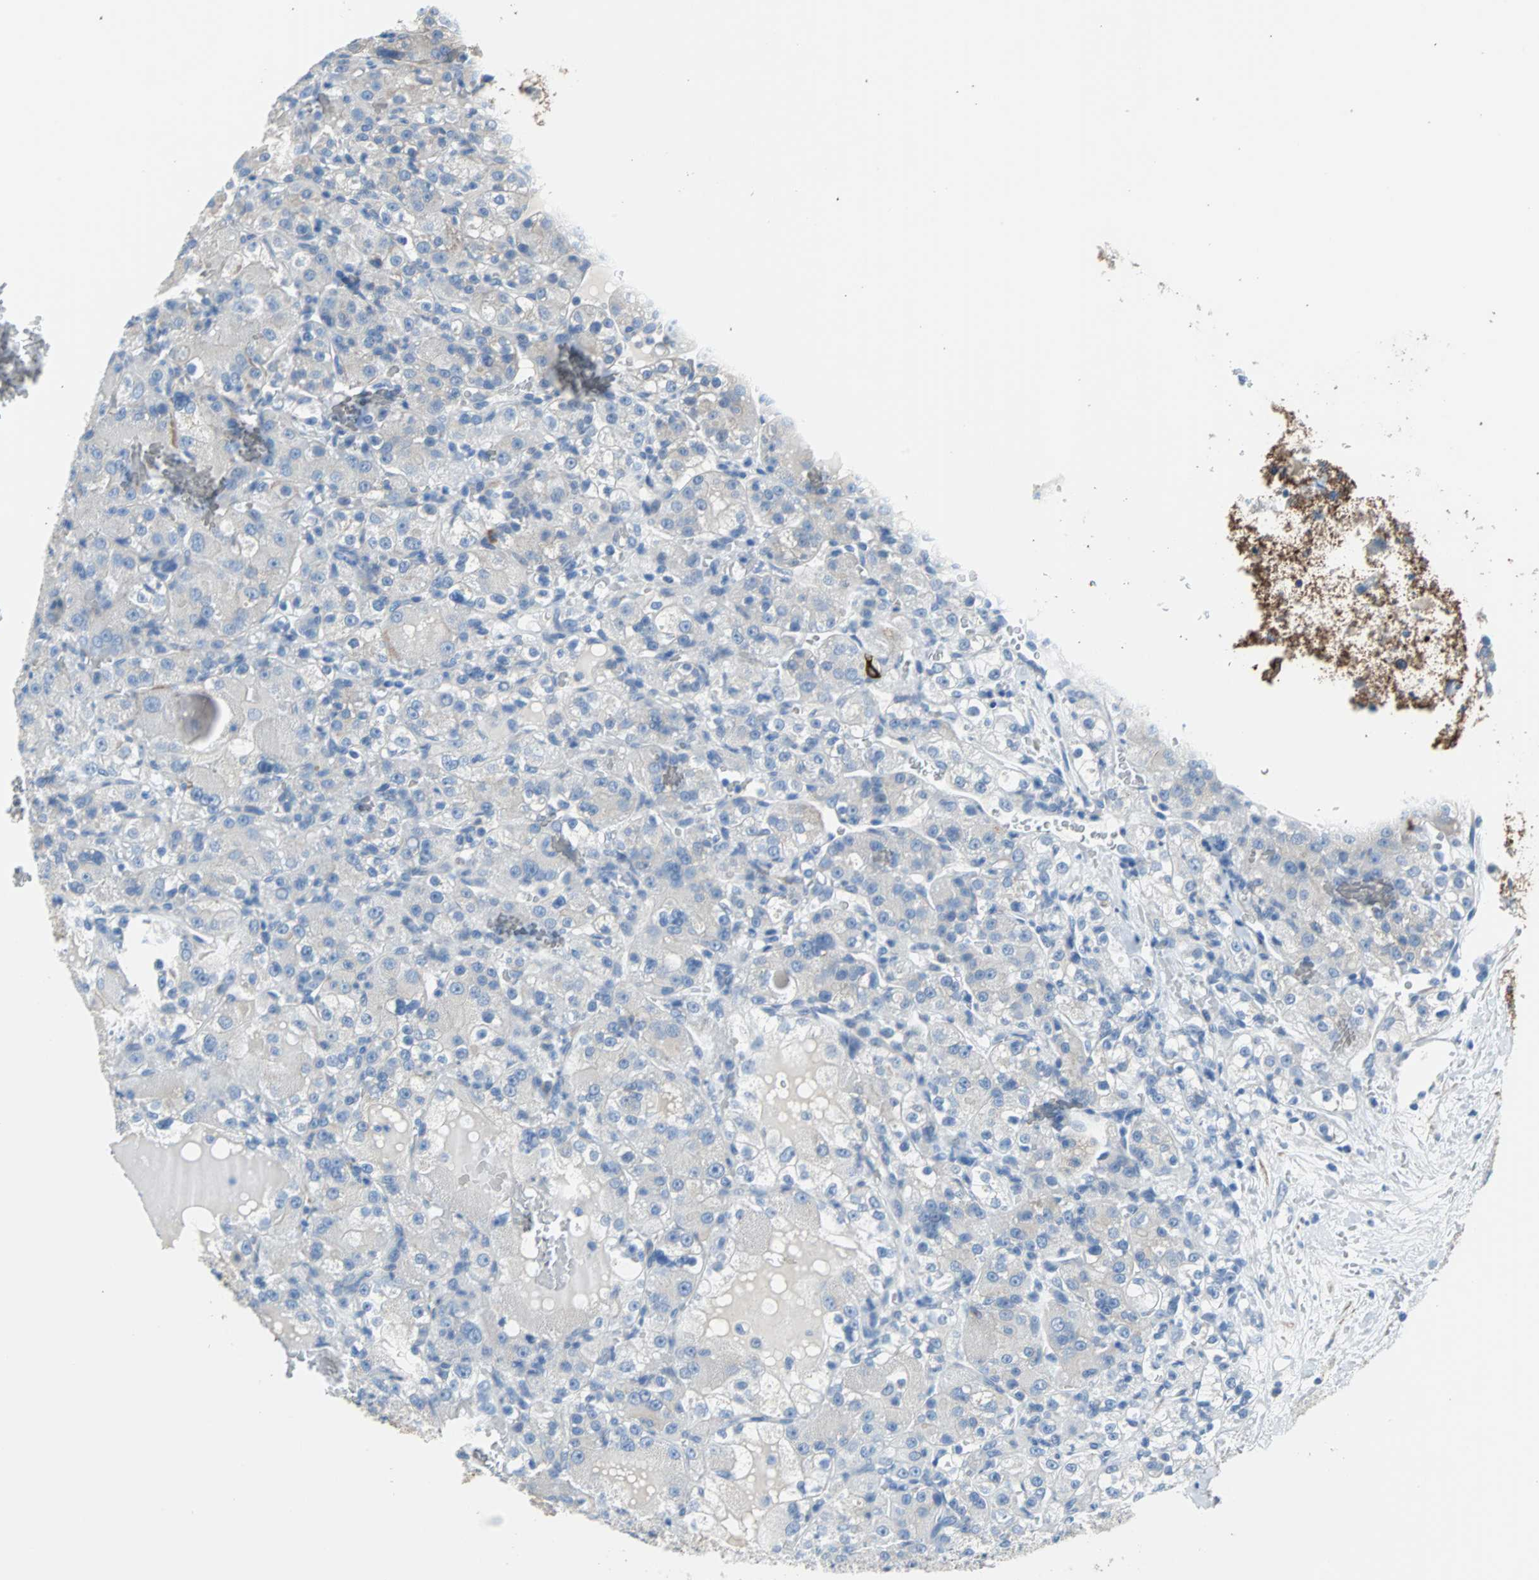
{"staining": {"intensity": "weak", "quantity": "25%-75%", "location": "cytoplasmic/membranous"}, "tissue": "renal cancer", "cell_type": "Tumor cells", "image_type": "cancer", "snomed": [{"axis": "morphology", "description": "Normal tissue, NOS"}, {"axis": "morphology", "description": "Adenocarcinoma, NOS"}, {"axis": "topography", "description": "Kidney"}], "caption": "Adenocarcinoma (renal) tissue exhibits weak cytoplasmic/membranous expression in approximately 25%-75% of tumor cells The protein is stained brown, and the nuclei are stained in blue (DAB IHC with brightfield microscopy, high magnification).", "gene": "KRT7", "patient": {"sex": "male", "age": 61}}